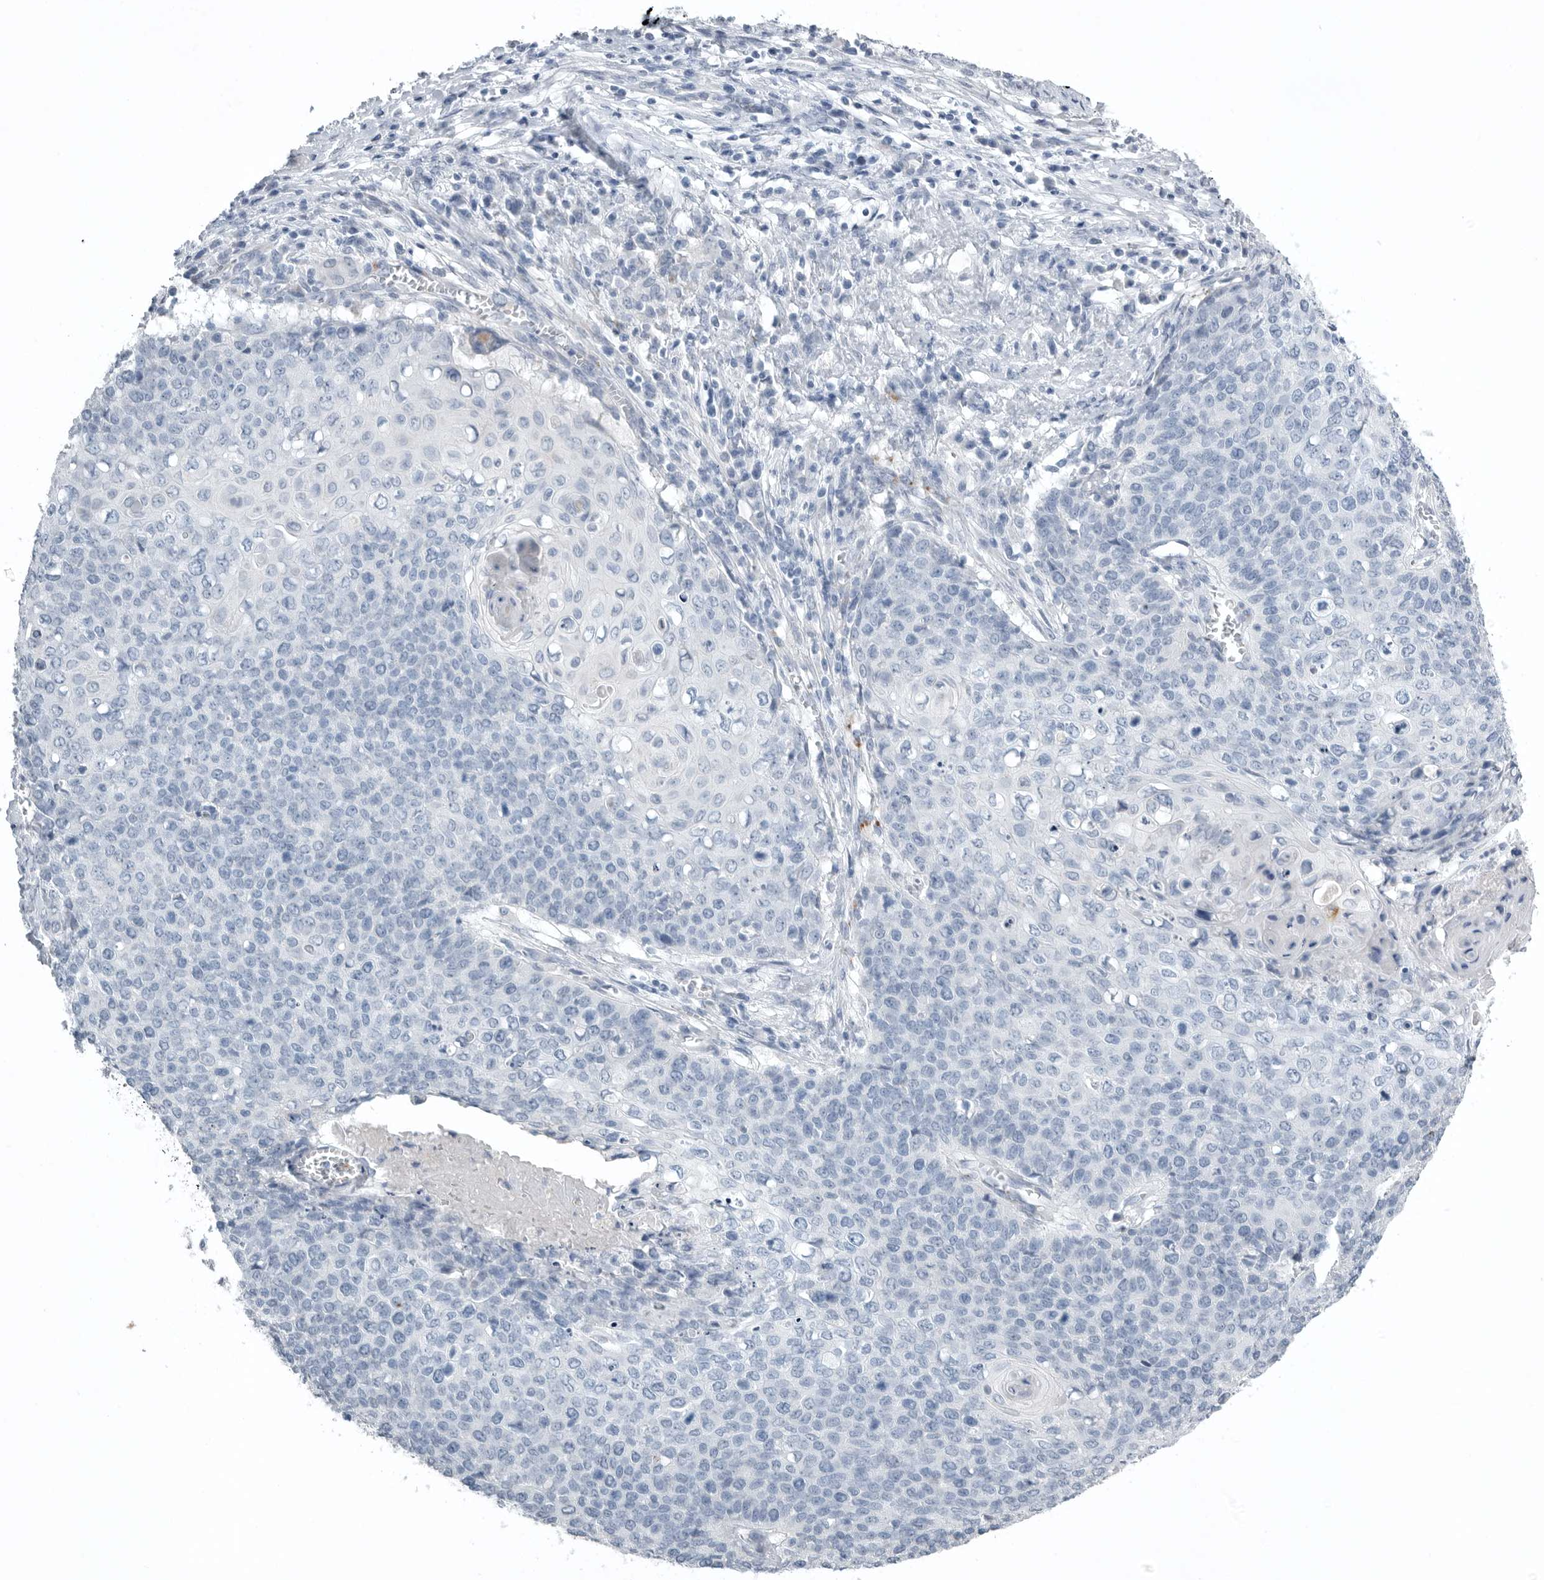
{"staining": {"intensity": "negative", "quantity": "none", "location": "none"}, "tissue": "cervical cancer", "cell_type": "Tumor cells", "image_type": "cancer", "snomed": [{"axis": "morphology", "description": "Squamous cell carcinoma, NOS"}, {"axis": "topography", "description": "Cervix"}], "caption": "Protein analysis of squamous cell carcinoma (cervical) displays no significant expression in tumor cells.", "gene": "TIMP1", "patient": {"sex": "female", "age": 39}}